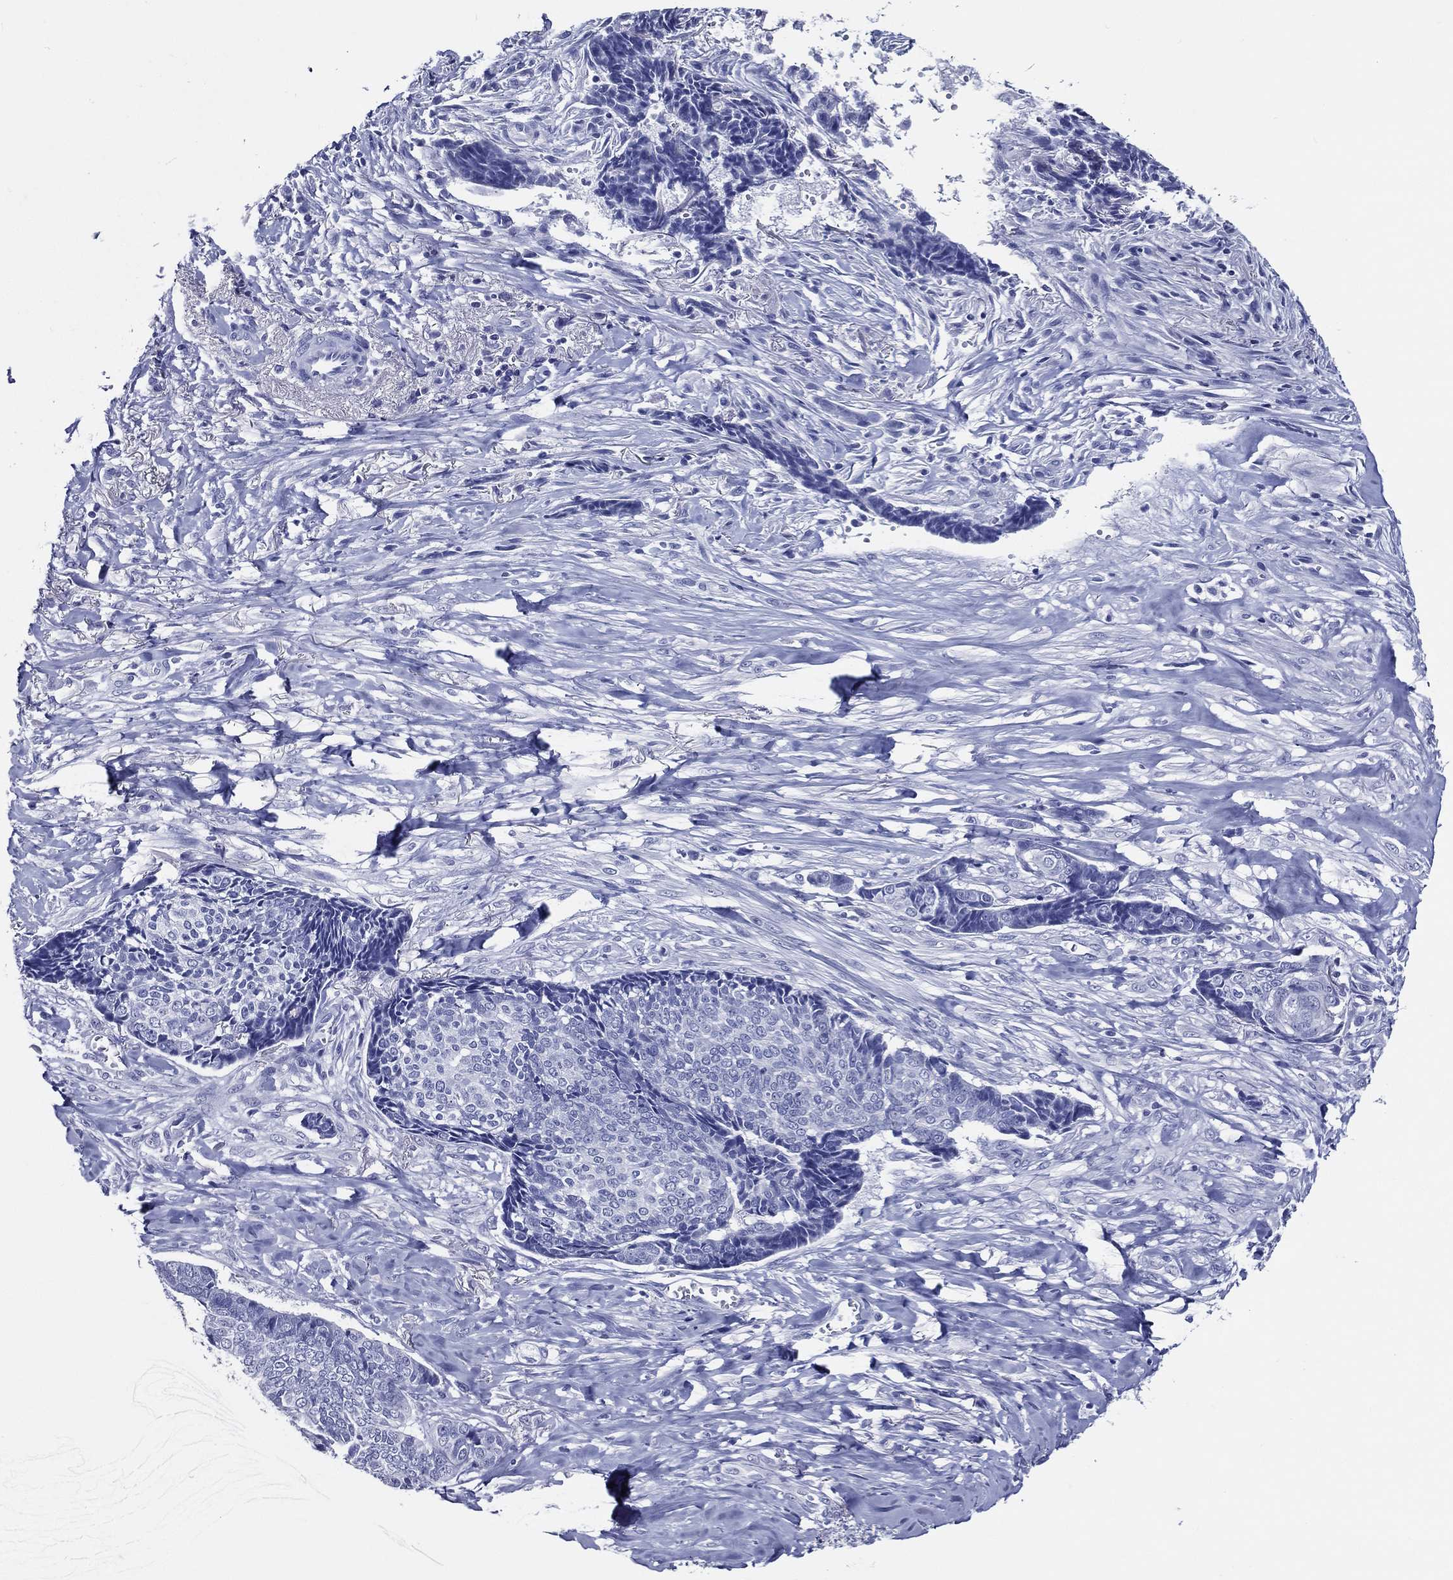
{"staining": {"intensity": "negative", "quantity": "none", "location": "none"}, "tissue": "skin cancer", "cell_type": "Tumor cells", "image_type": "cancer", "snomed": [{"axis": "morphology", "description": "Basal cell carcinoma"}, {"axis": "topography", "description": "Skin"}], "caption": "Protein analysis of skin basal cell carcinoma reveals no significant staining in tumor cells. (Immunohistochemistry (ihc), brightfield microscopy, high magnification).", "gene": "ACE2", "patient": {"sex": "male", "age": 86}}